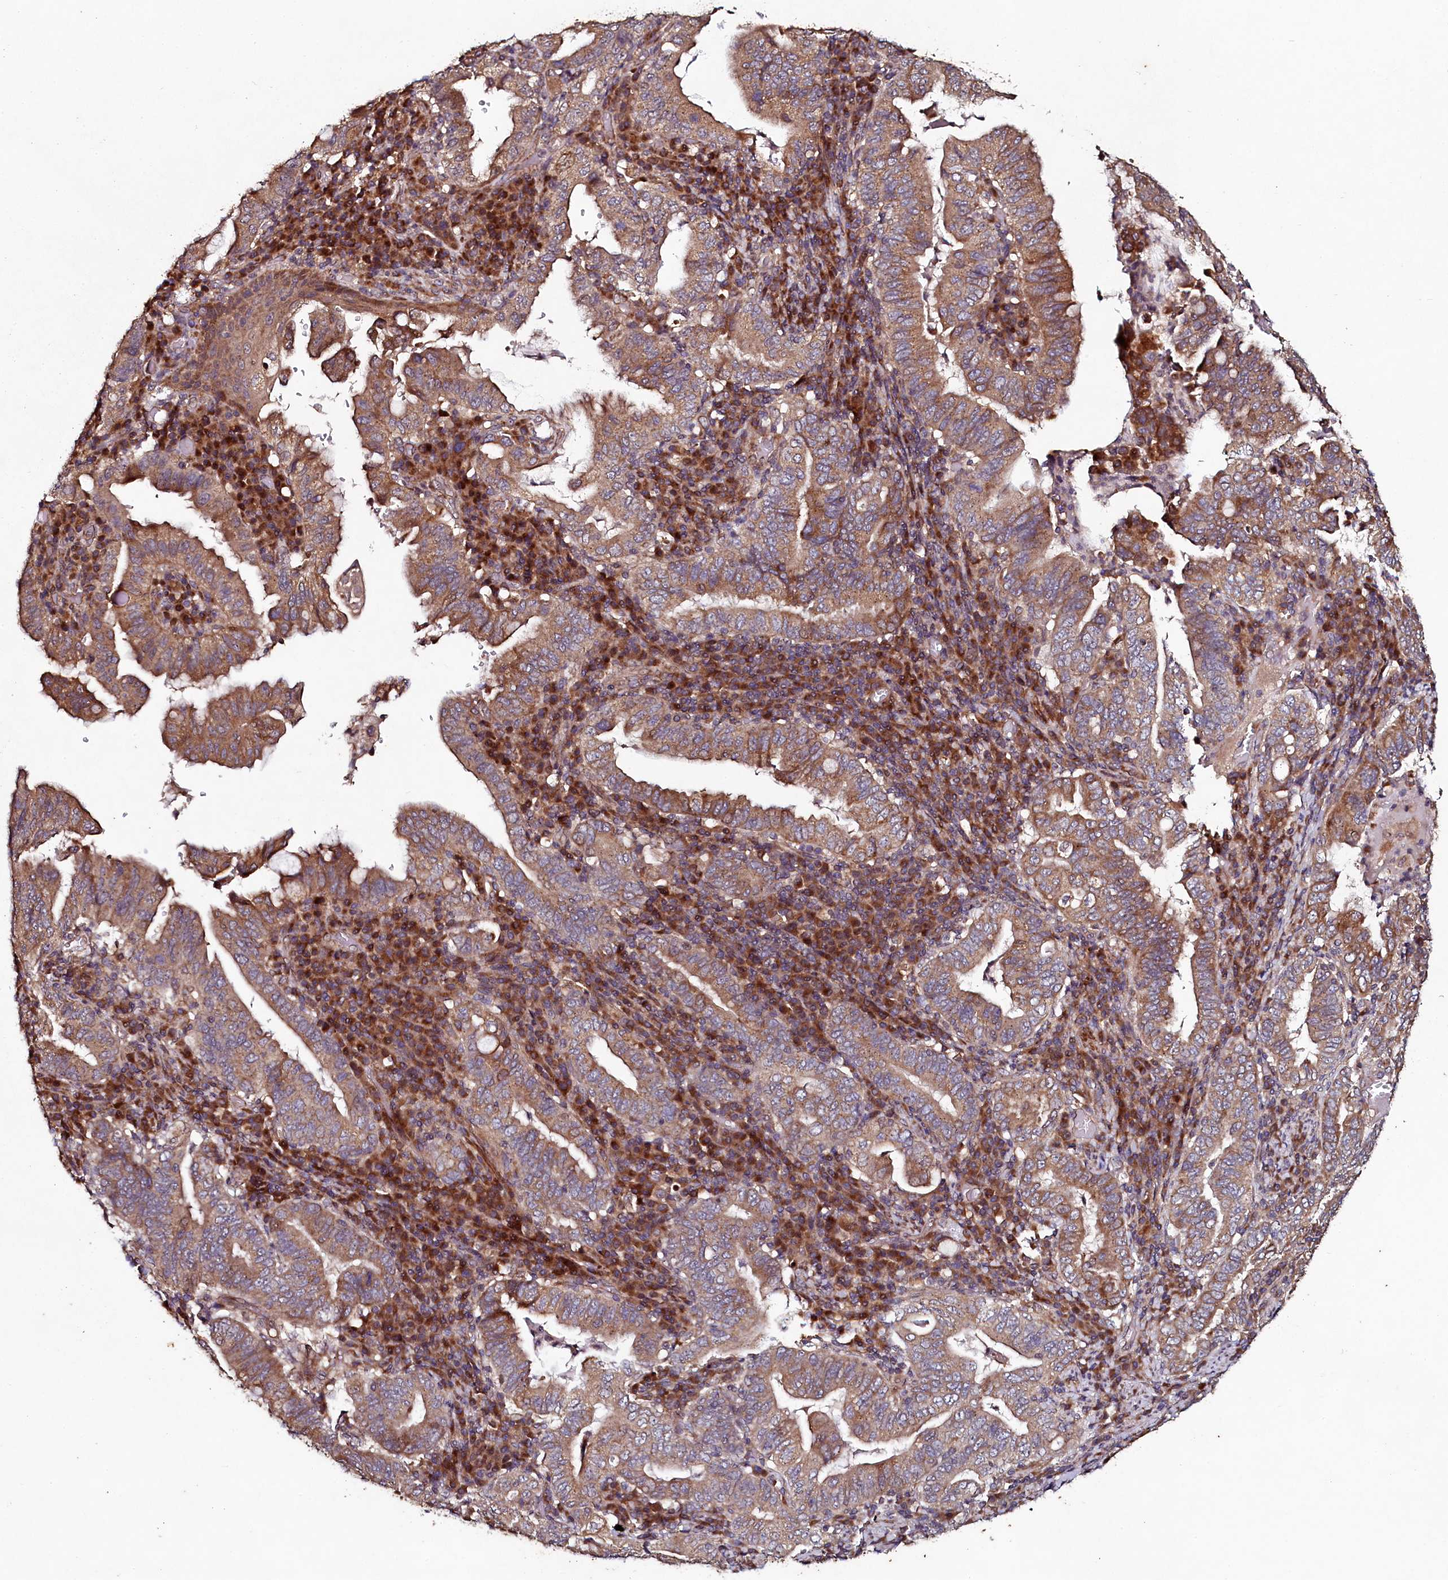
{"staining": {"intensity": "moderate", "quantity": ">75%", "location": "cytoplasmic/membranous"}, "tissue": "stomach cancer", "cell_type": "Tumor cells", "image_type": "cancer", "snomed": [{"axis": "morphology", "description": "Normal tissue, NOS"}, {"axis": "morphology", "description": "Adenocarcinoma, NOS"}, {"axis": "topography", "description": "Esophagus"}, {"axis": "topography", "description": "Stomach, upper"}, {"axis": "topography", "description": "Peripheral nerve tissue"}], "caption": "A photomicrograph of stomach adenocarcinoma stained for a protein demonstrates moderate cytoplasmic/membranous brown staining in tumor cells.", "gene": "SEC24C", "patient": {"sex": "male", "age": 62}}